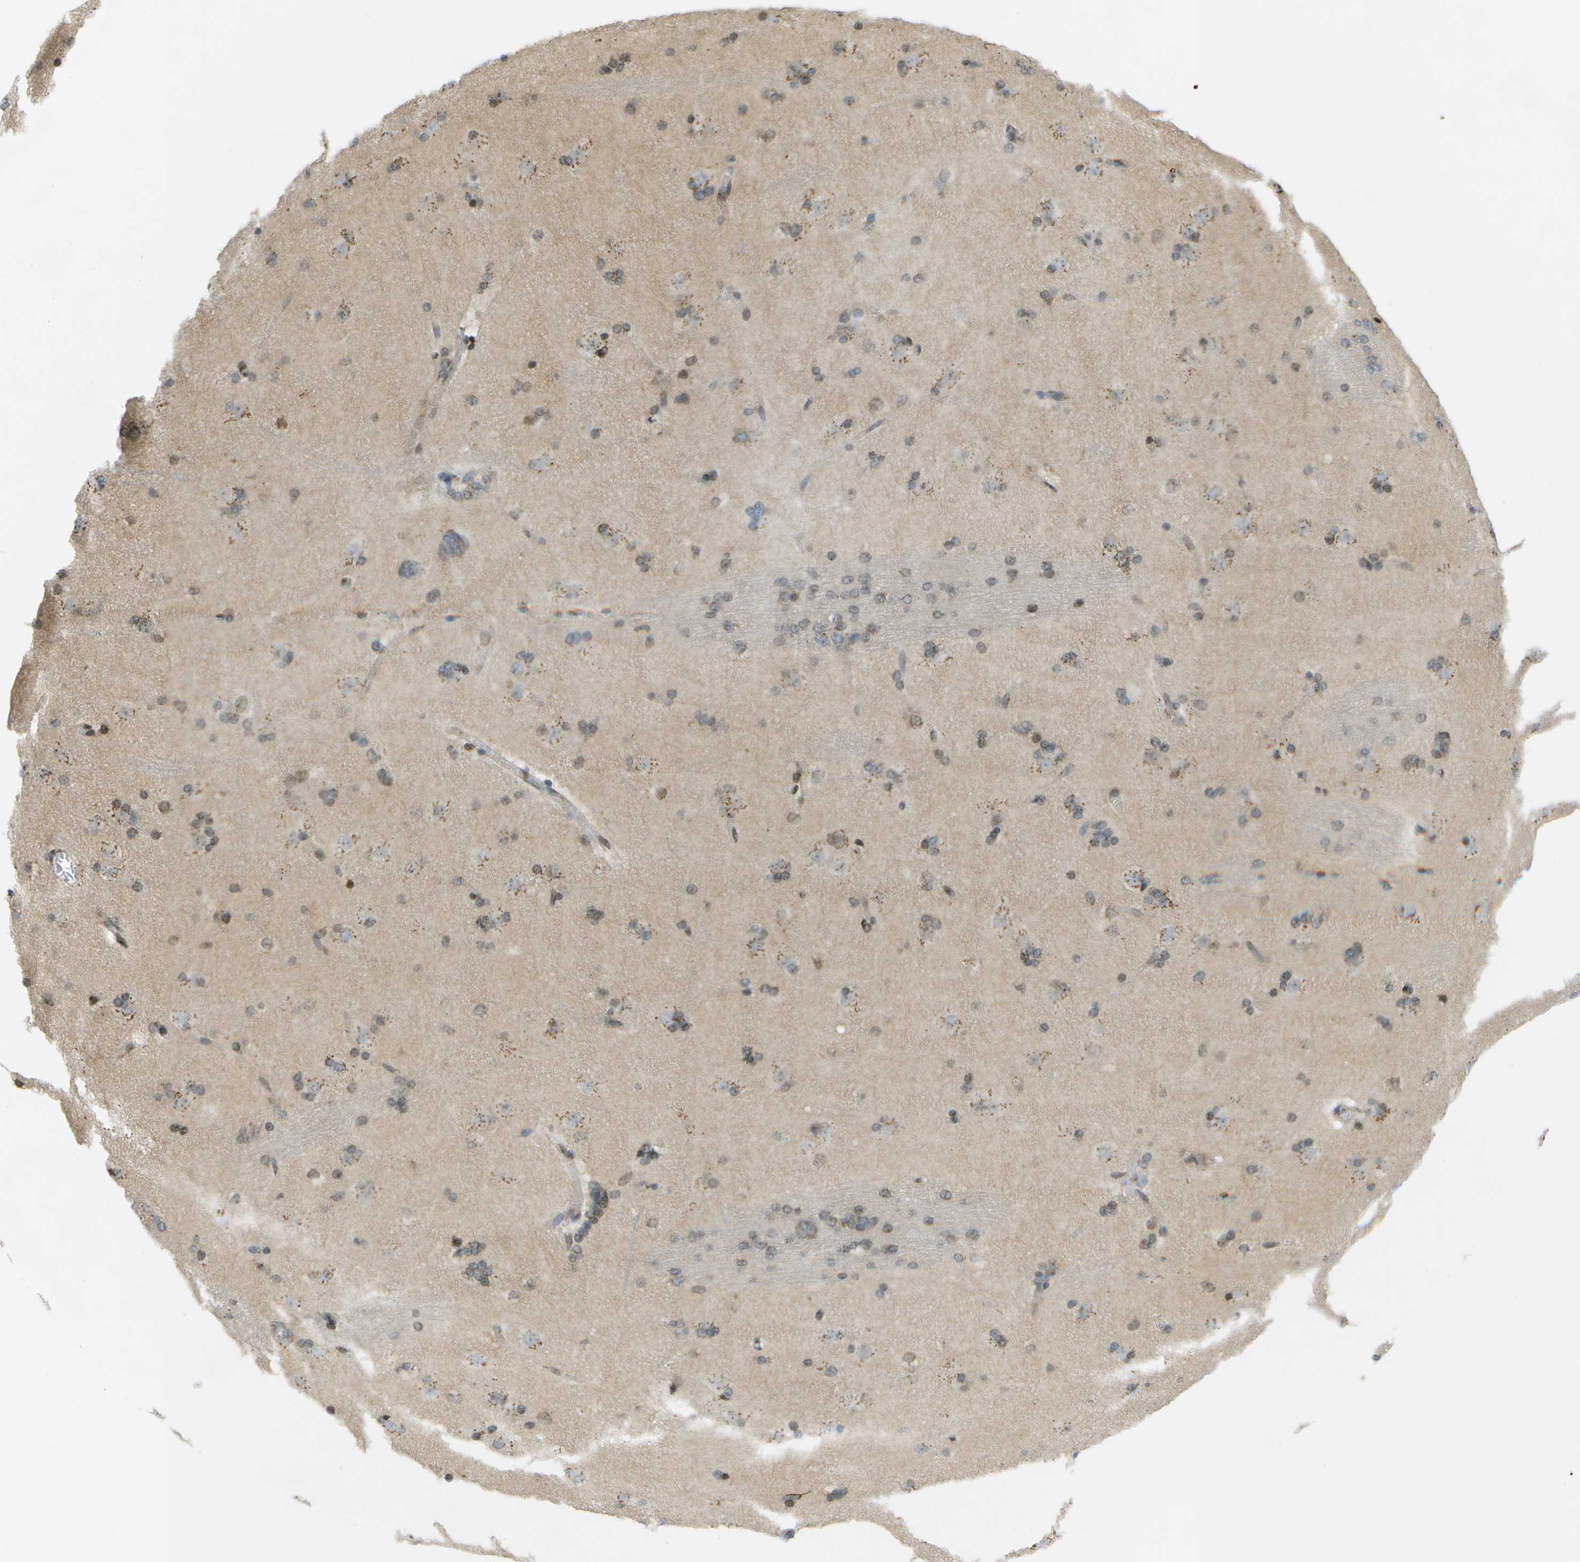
{"staining": {"intensity": "moderate", "quantity": ">75%", "location": "cytoplasmic/membranous,nuclear"}, "tissue": "caudate", "cell_type": "Glial cells", "image_type": "normal", "snomed": [{"axis": "morphology", "description": "Normal tissue, NOS"}, {"axis": "topography", "description": "Lateral ventricle wall"}], "caption": "Protein staining shows moderate cytoplasmic/membranous,nuclear expression in about >75% of glial cells in unremarkable caudate.", "gene": "EVC", "patient": {"sex": "female", "age": 19}}